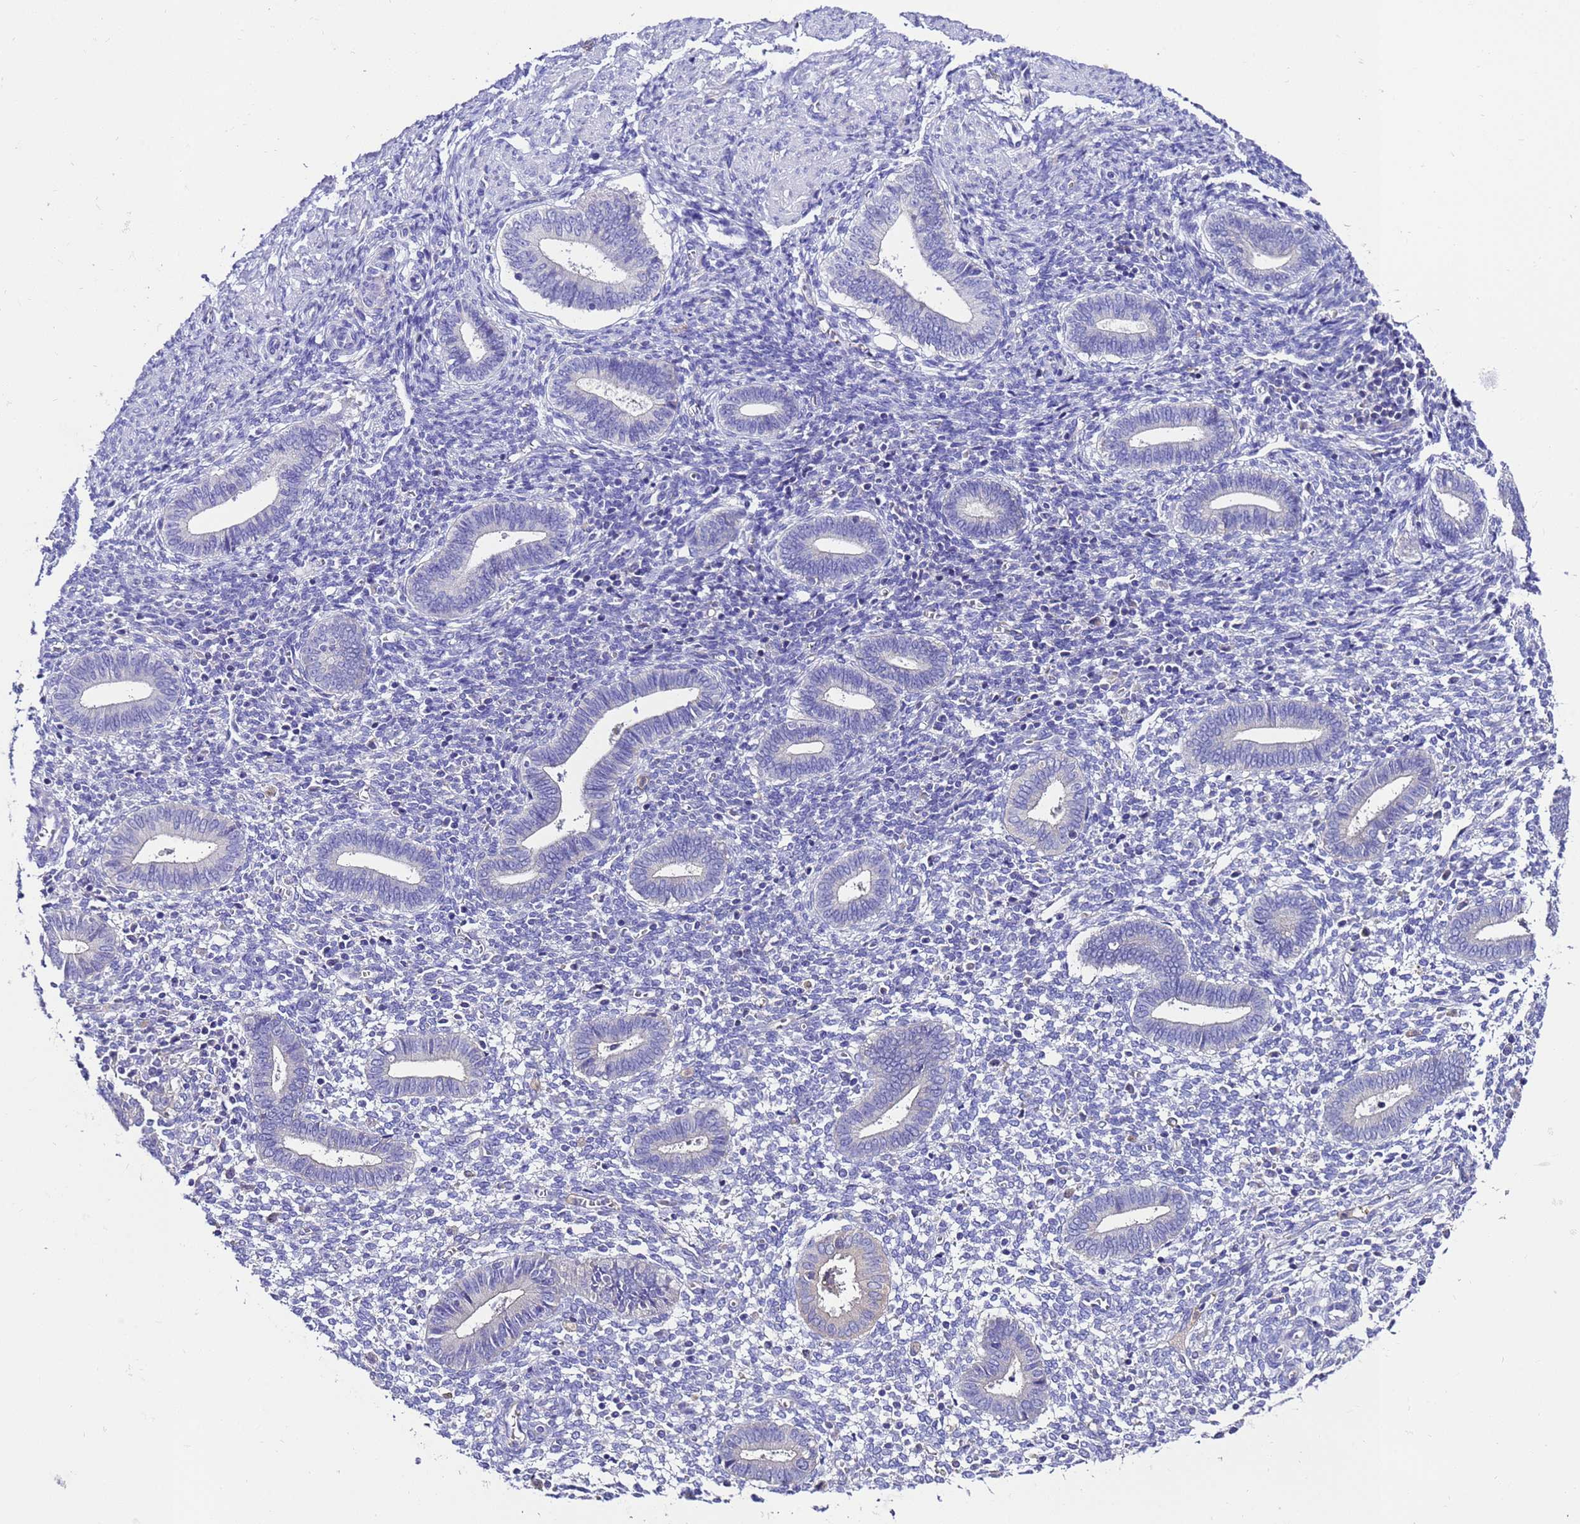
{"staining": {"intensity": "negative", "quantity": "none", "location": "none"}, "tissue": "endometrium", "cell_type": "Cells in endometrial stroma", "image_type": "normal", "snomed": [{"axis": "morphology", "description": "Normal tissue, NOS"}, {"axis": "topography", "description": "Endometrium"}], "caption": "IHC histopathology image of unremarkable endometrium stained for a protein (brown), which exhibits no staining in cells in endometrial stroma.", "gene": "UGT2A1", "patient": {"sex": "female", "age": 44}}